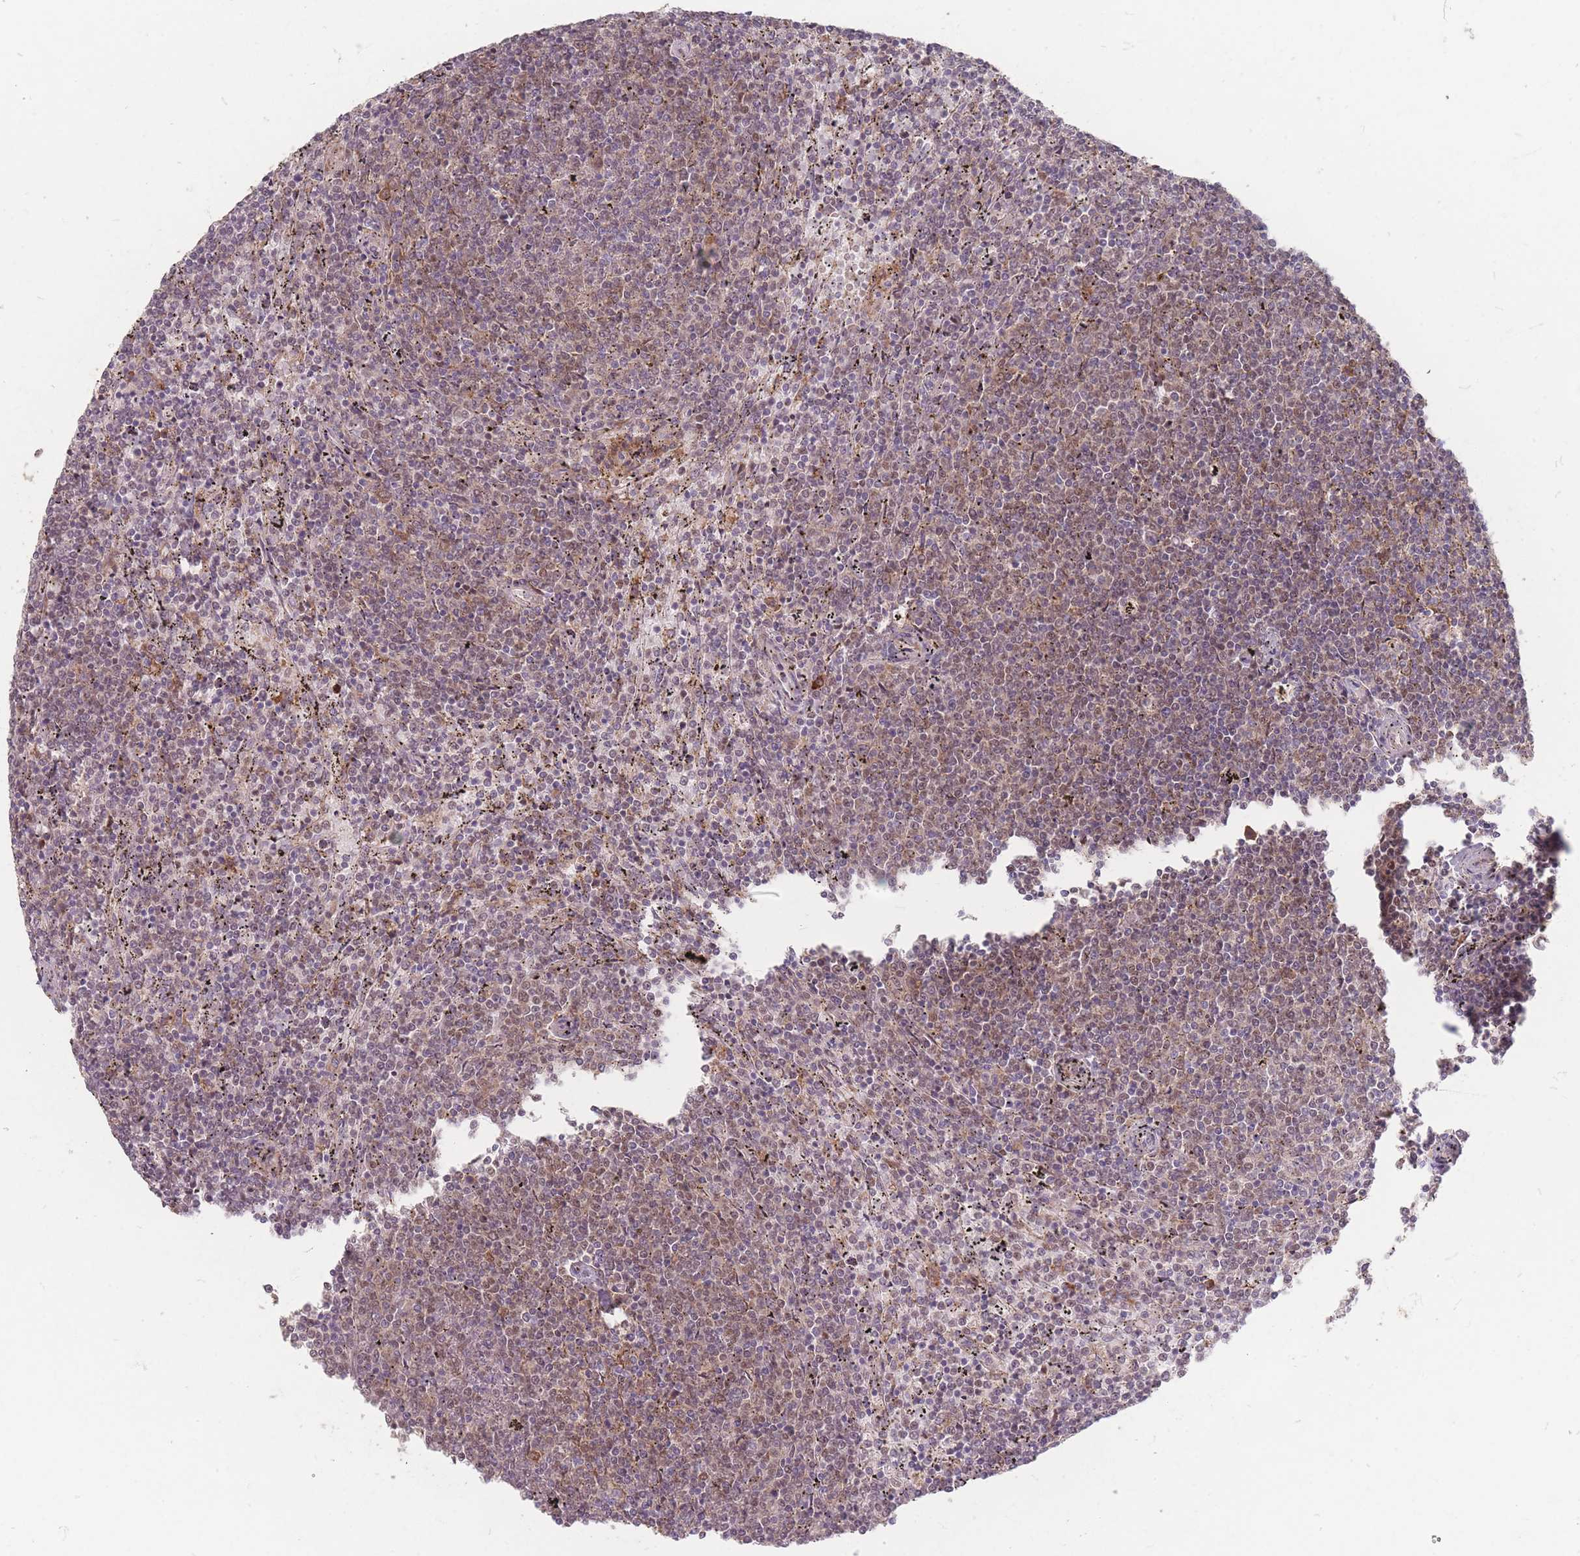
{"staining": {"intensity": "weak", "quantity": "25%-75%", "location": "cytoplasmic/membranous"}, "tissue": "lymphoma", "cell_type": "Tumor cells", "image_type": "cancer", "snomed": [{"axis": "morphology", "description": "Malignant lymphoma, non-Hodgkin's type, Low grade"}, {"axis": "topography", "description": "Spleen"}], "caption": "Immunohistochemistry image of human low-grade malignant lymphoma, non-Hodgkin's type stained for a protein (brown), which shows low levels of weak cytoplasmic/membranous positivity in about 25%-75% of tumor cells.", "gene": "SMIM14", "patient": {"sex": "female", "age": 50}}